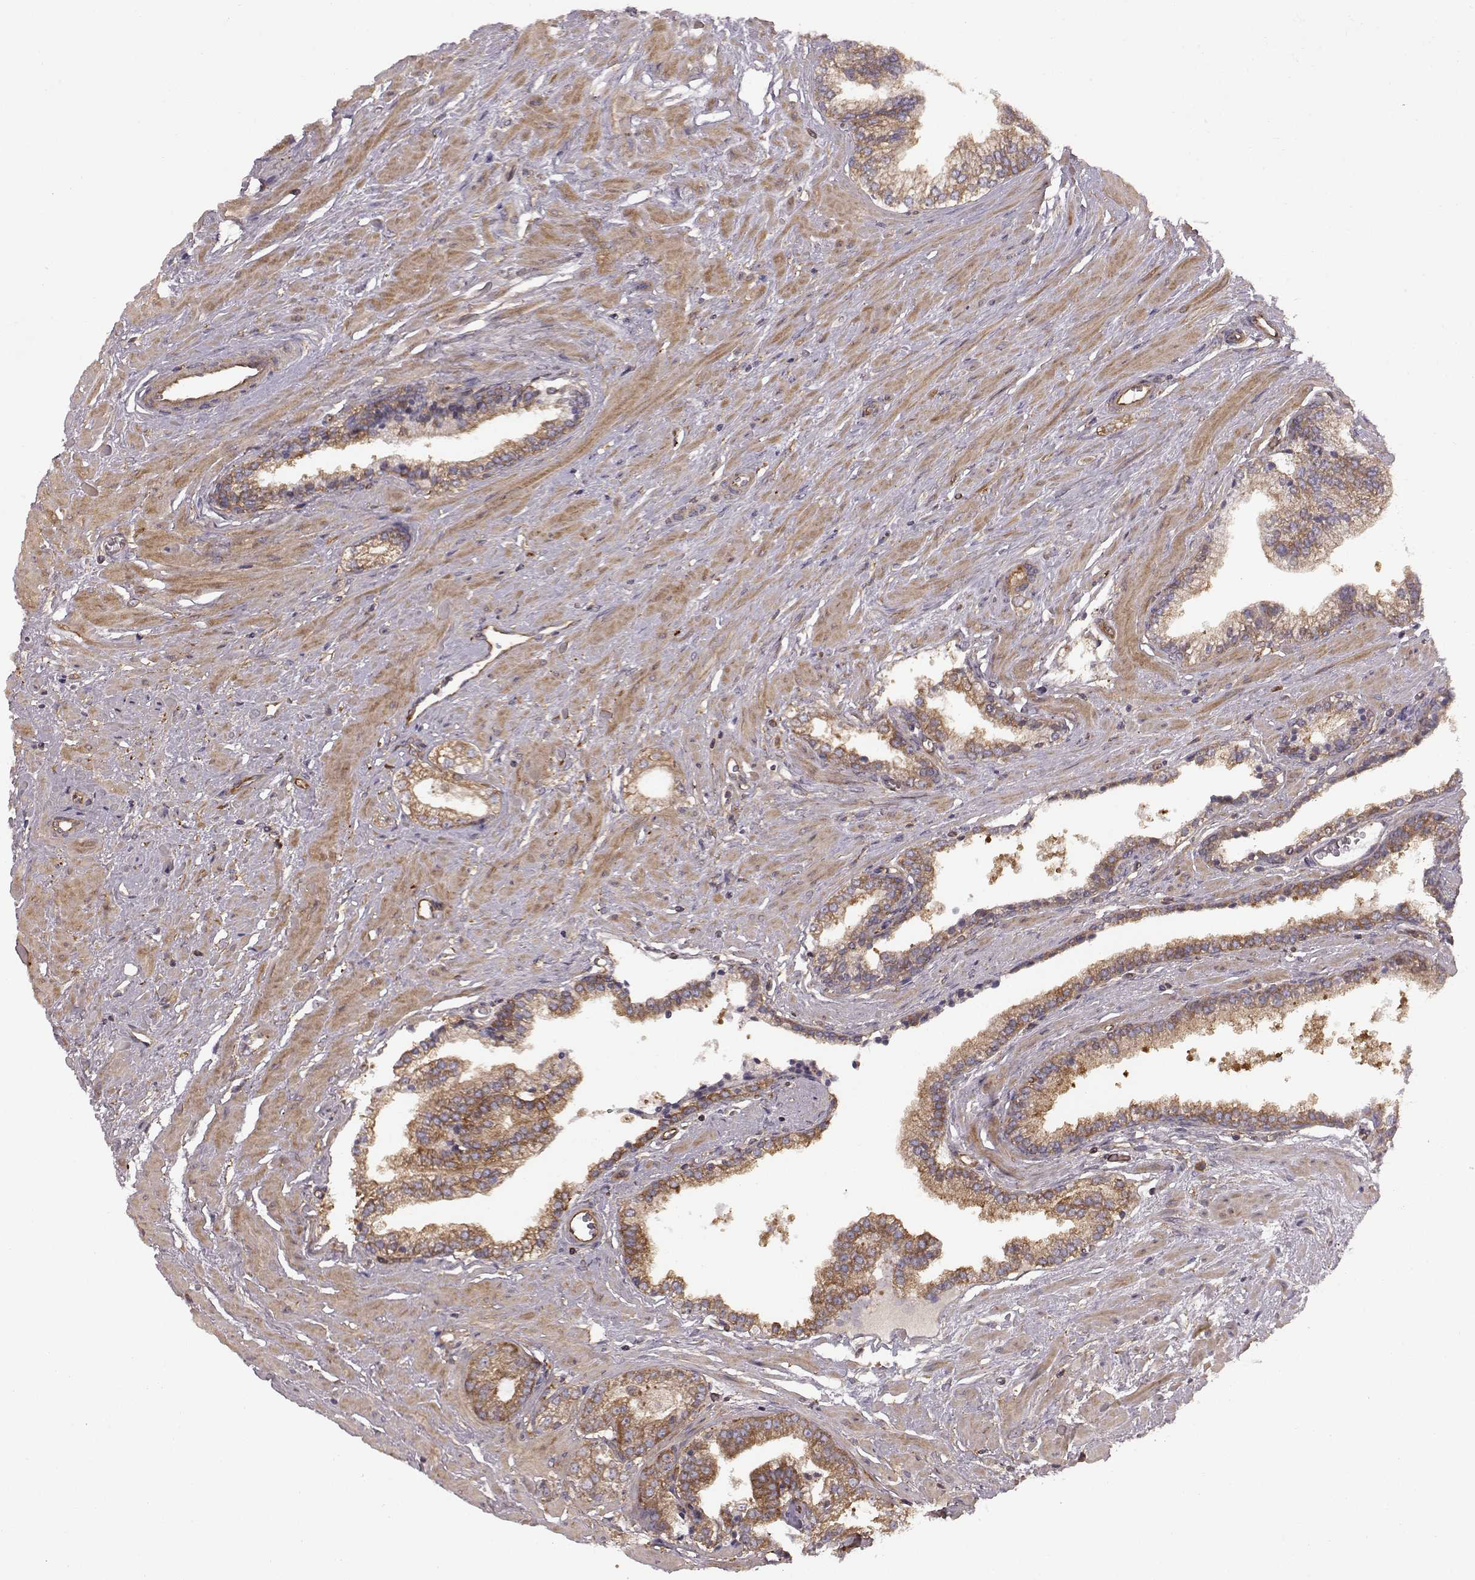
{"staining": {"intensity": "moderate", "quantity": ">75%", "location": "cytoplasmic/membranous"}, "tissue": "prostate cancer", "cell_type": "Tumor cells", "image_type": "cancer", "snomed": [{"axis": "morphology", "description": "Adenocarcinoma, Low grade"}, {"axis": "topography", "description": "Prostate"}], "caption": "Tumor cells exhibit moderate cytoplasmic/membranous positivity in approximately >75% of cells in prostate adenocarcinoma (low-grade).", "gene": "RABGAP1", "patient": {"sex": "male", "age": 60}}